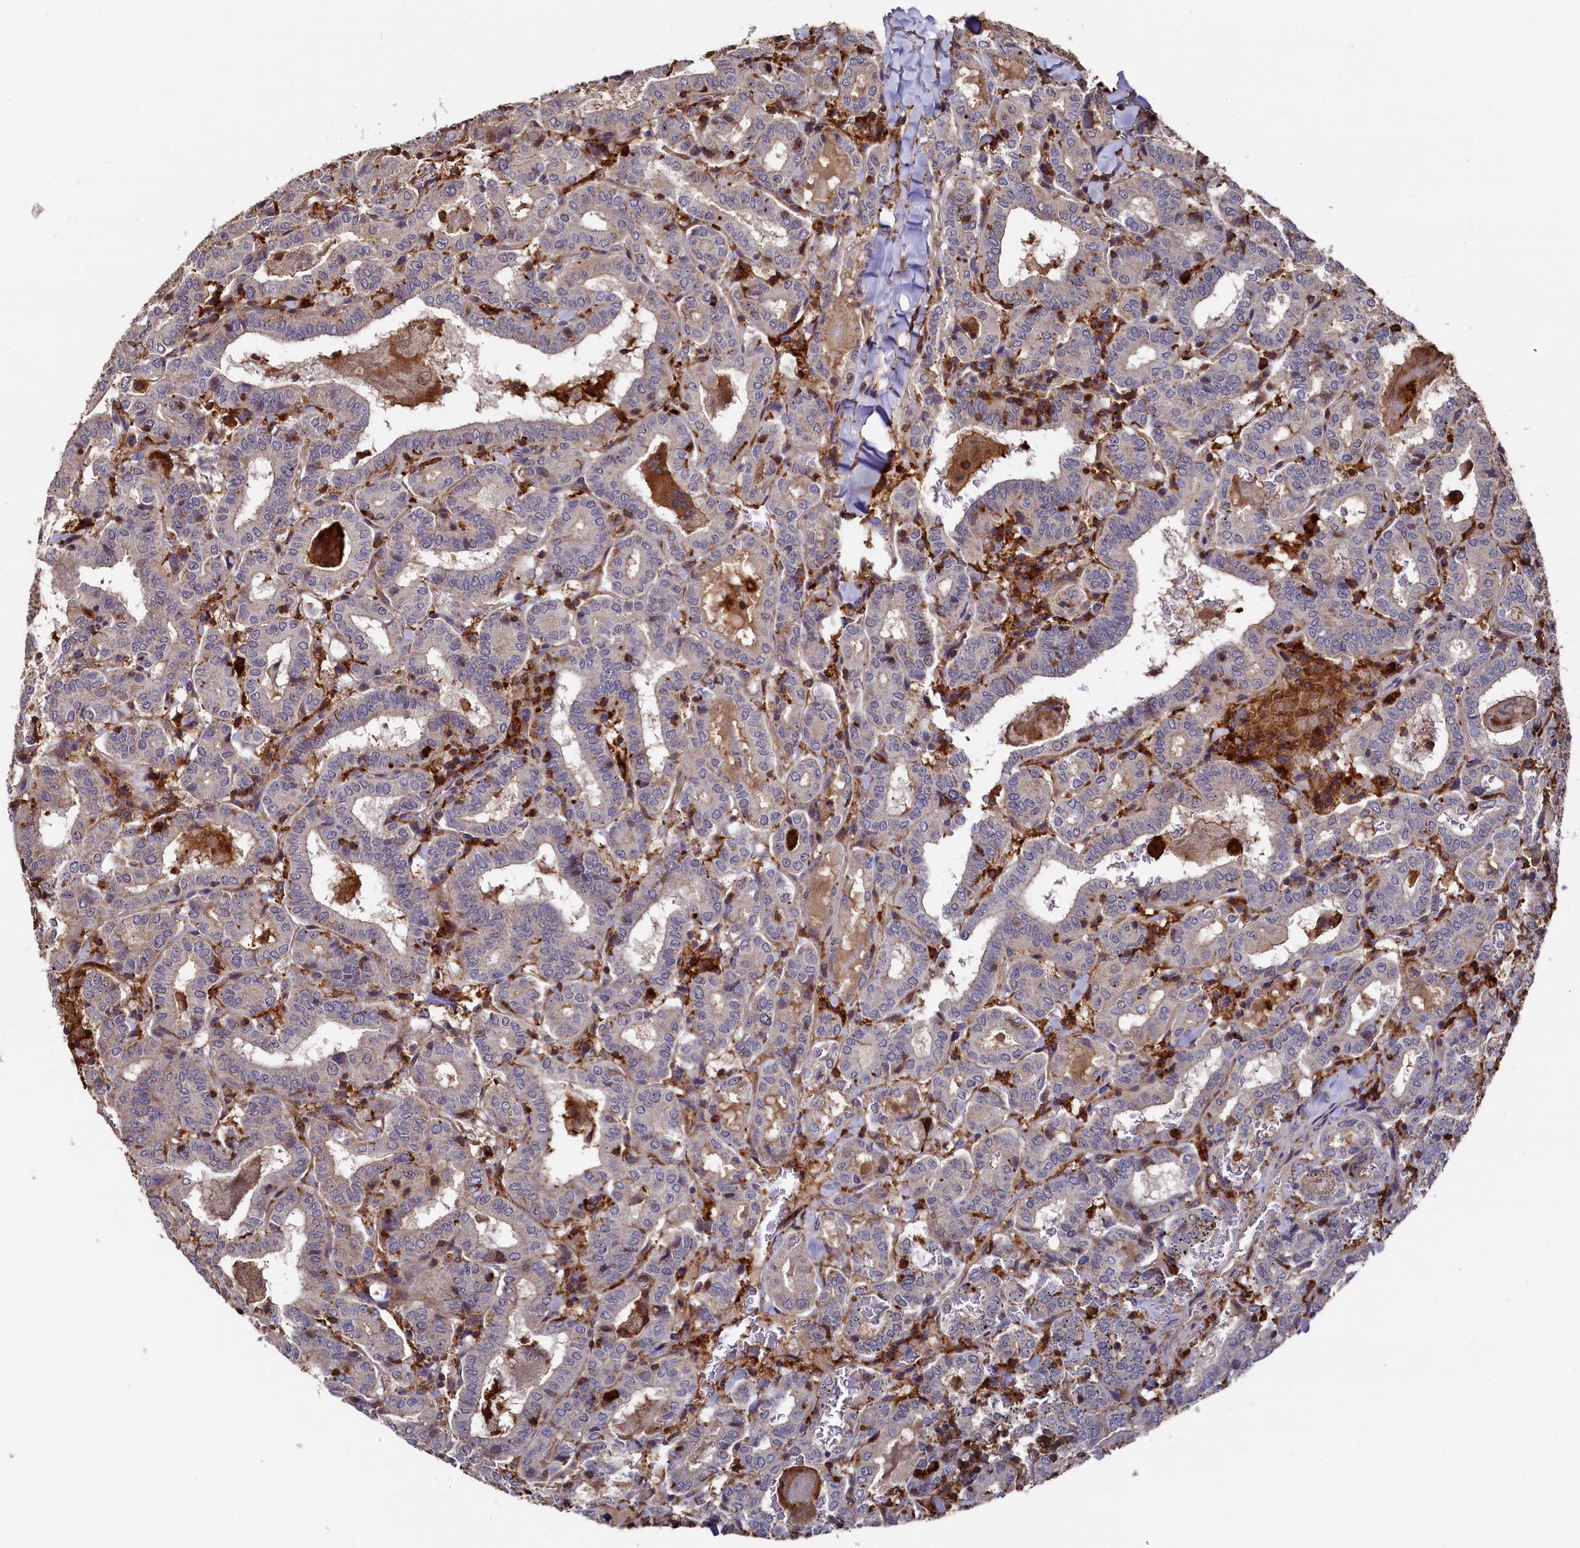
{"staining": {"intensity": "negative", "quantity": "none", "location": "none"}, "tissue": "thyroid cancer", "cell_type": "Tumor cells", "image_type": "cancer", "snomed": [{"axis": "morphology", "description": "Papillary adenocarcinoma, NOS"}, {"axis": "topography", "description": "Thyroid gland"}], "caption": "Immunohistochemistry image of thyroid papillary adenocarcinoma stained for a protein (brown), which exhibits no expression in tumor cells.", "gene": "PLEKHO2", "patient": {"sex": "female", "age": 72}}